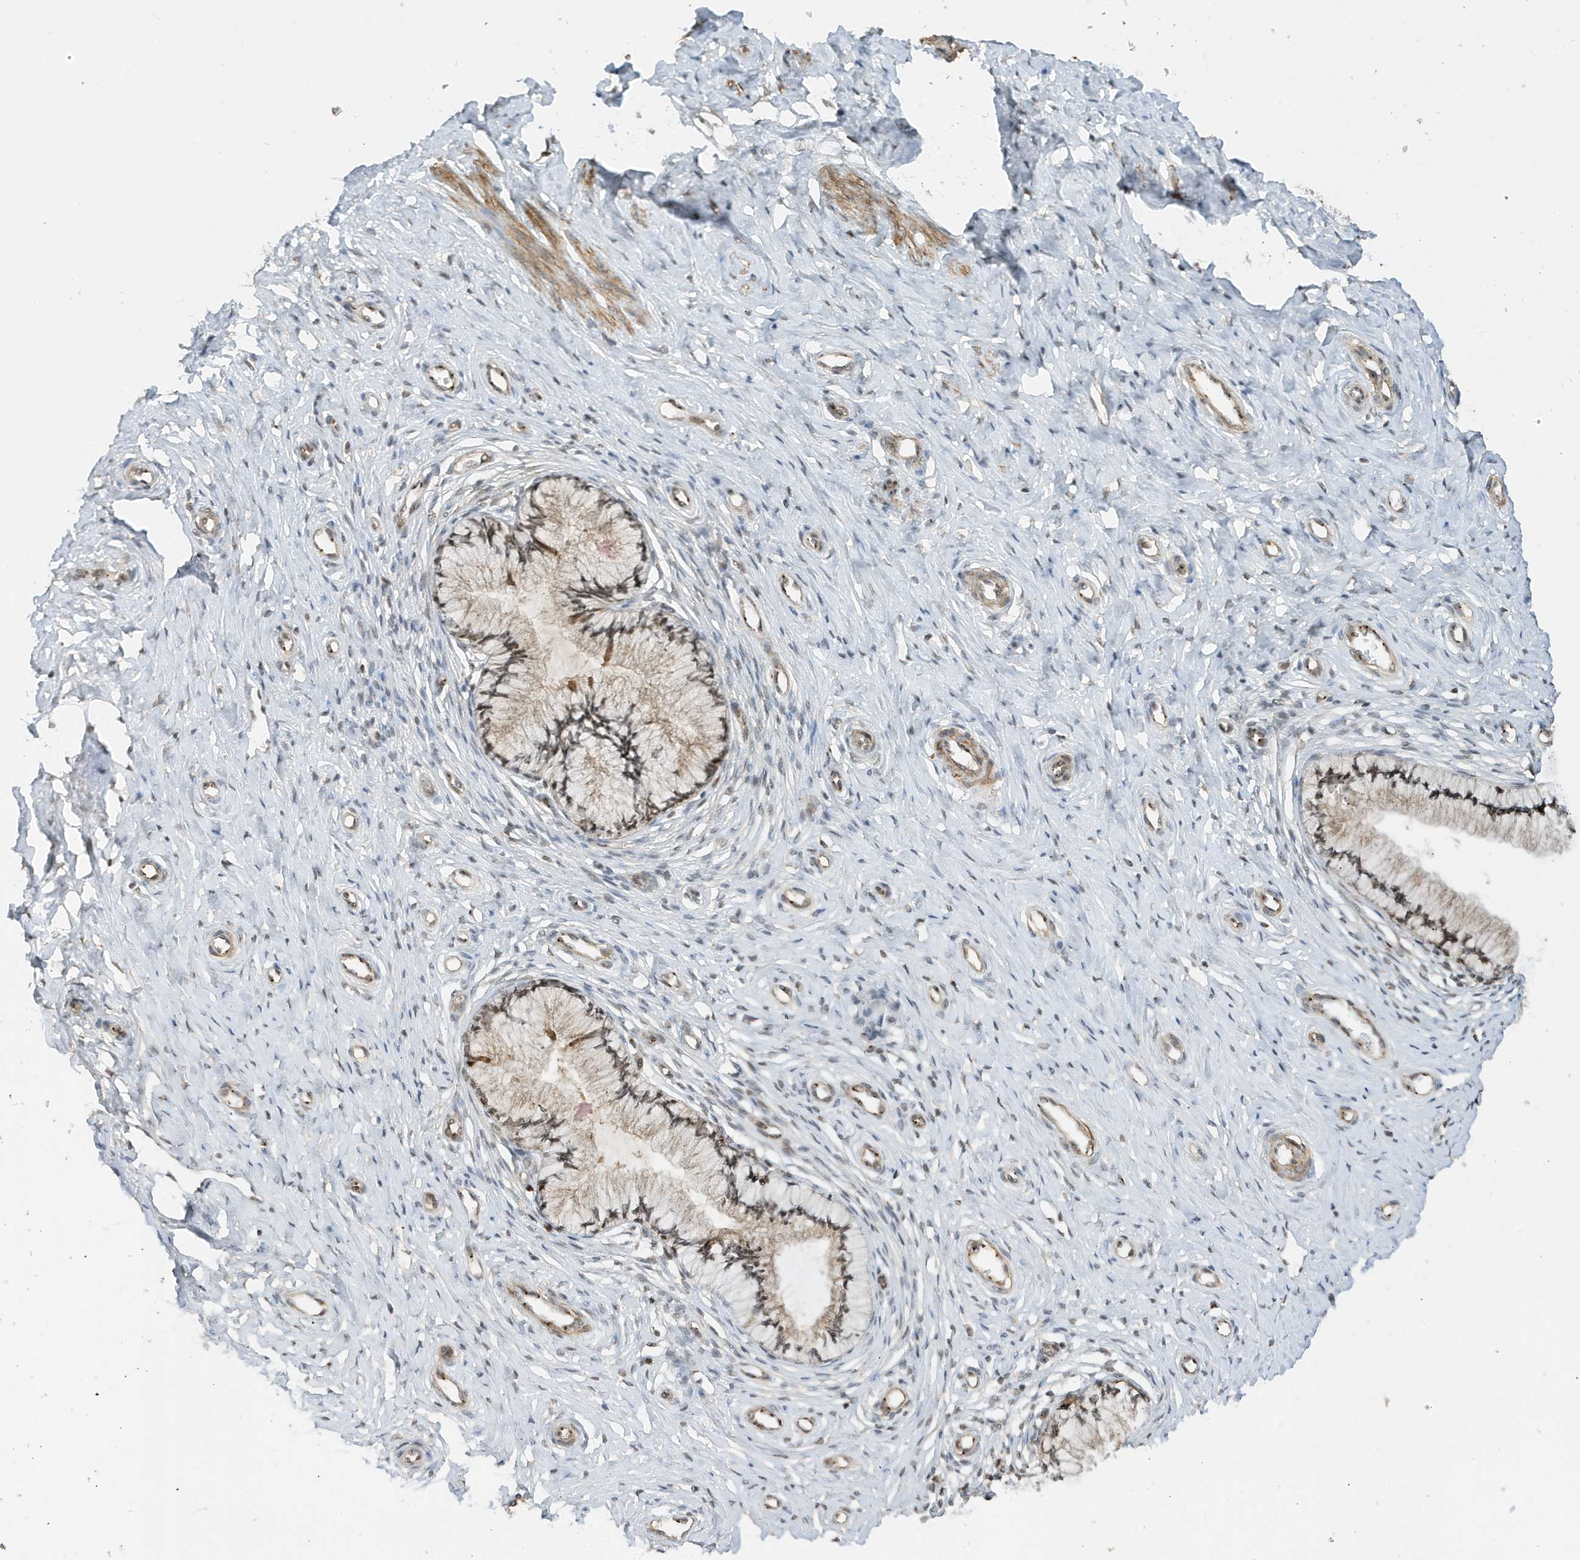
{"staining": {"intensity": "weak", "quantity": "25%-75%", "location": "nuclear"}, "tissue": "cervix", "cell_type": "Glandular cells", "image_type": "normal", "snomed": [{"axis": "morphology", "description": "Normal tissue, NOS"}, {"axis": "topography", "description": "Cervix"}], "caption": "A low amount of weak nuclear expression is present in about 25%-75% of glandular cells in unremarkable cervix.", "gene": "MAST3", "patient": {"sex": "female", "age": 36}}